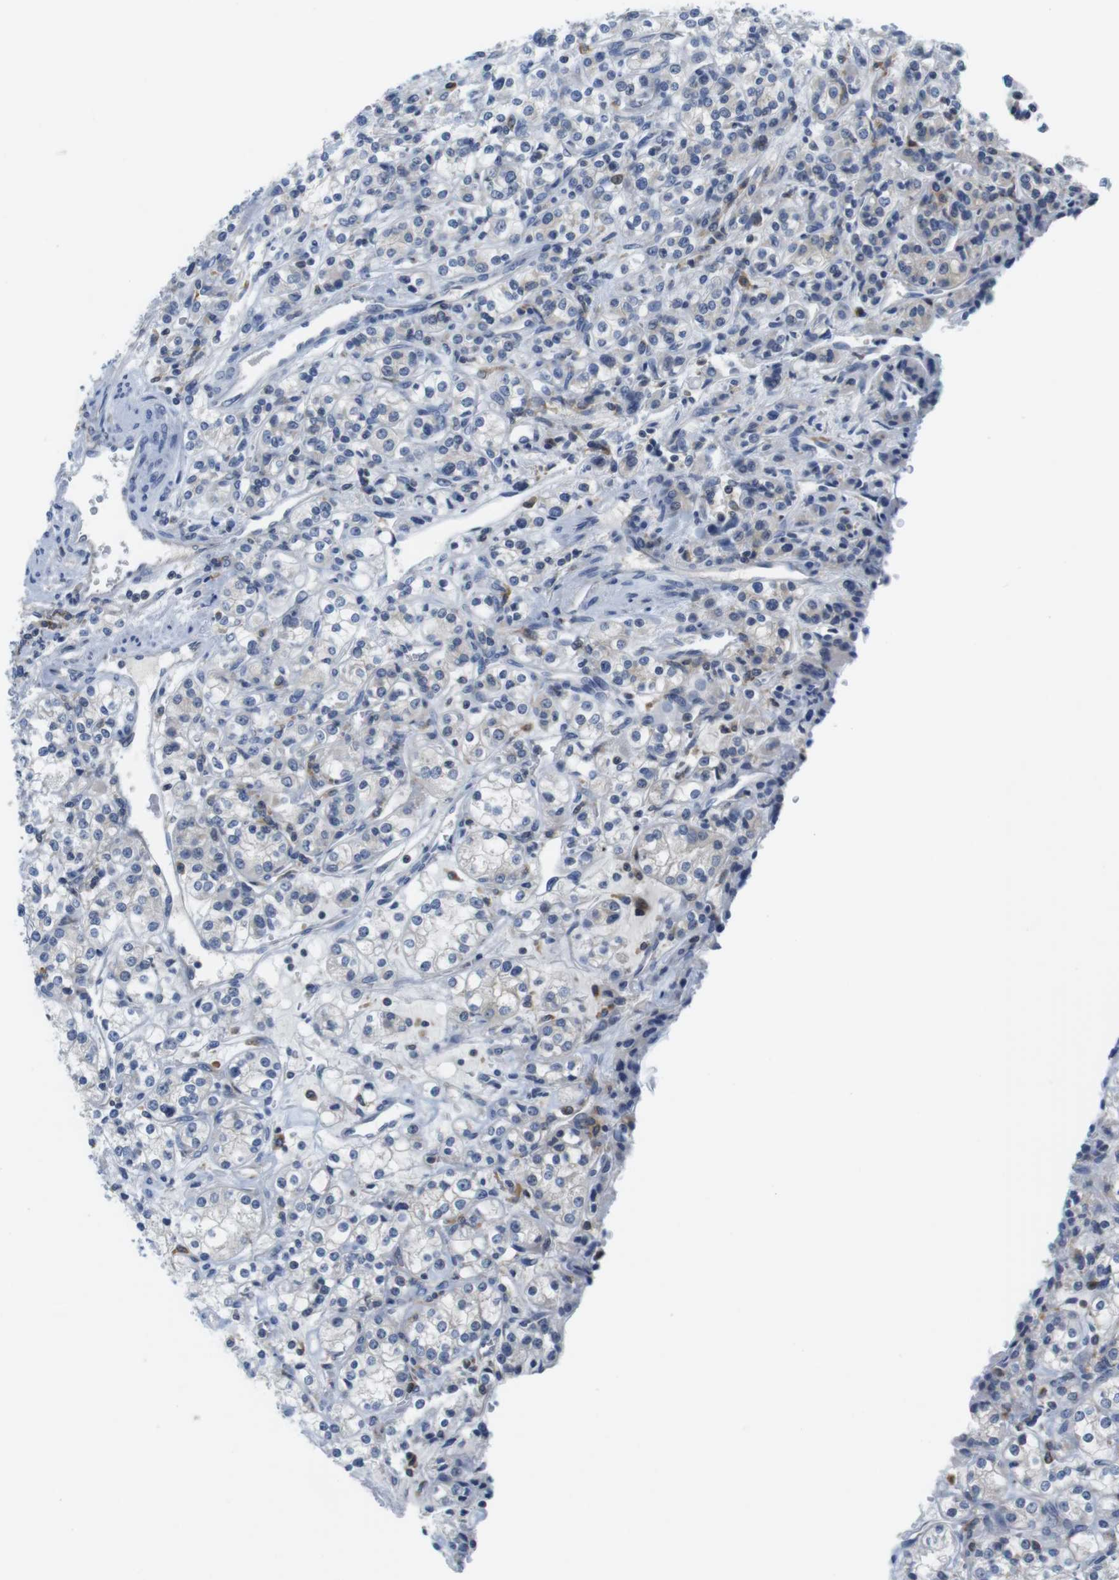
{"staining": {"intensity": "negative", "quantity": "none", "location": "none"}, "tissue": "renal cancer", "cell_type": "Tumor cells", "image_type": "cancer", "snomed": [{"axis": "morphology", "description": "Adenocarcinoma, NOS"}, {"axis": "topography", "description": "Kidney"}], "caption": "Tumor cells show no significant staining in adenocarcinoma (renal).", "gene": "CNGA2", "patient": {"sex": "male", "age": 77}}